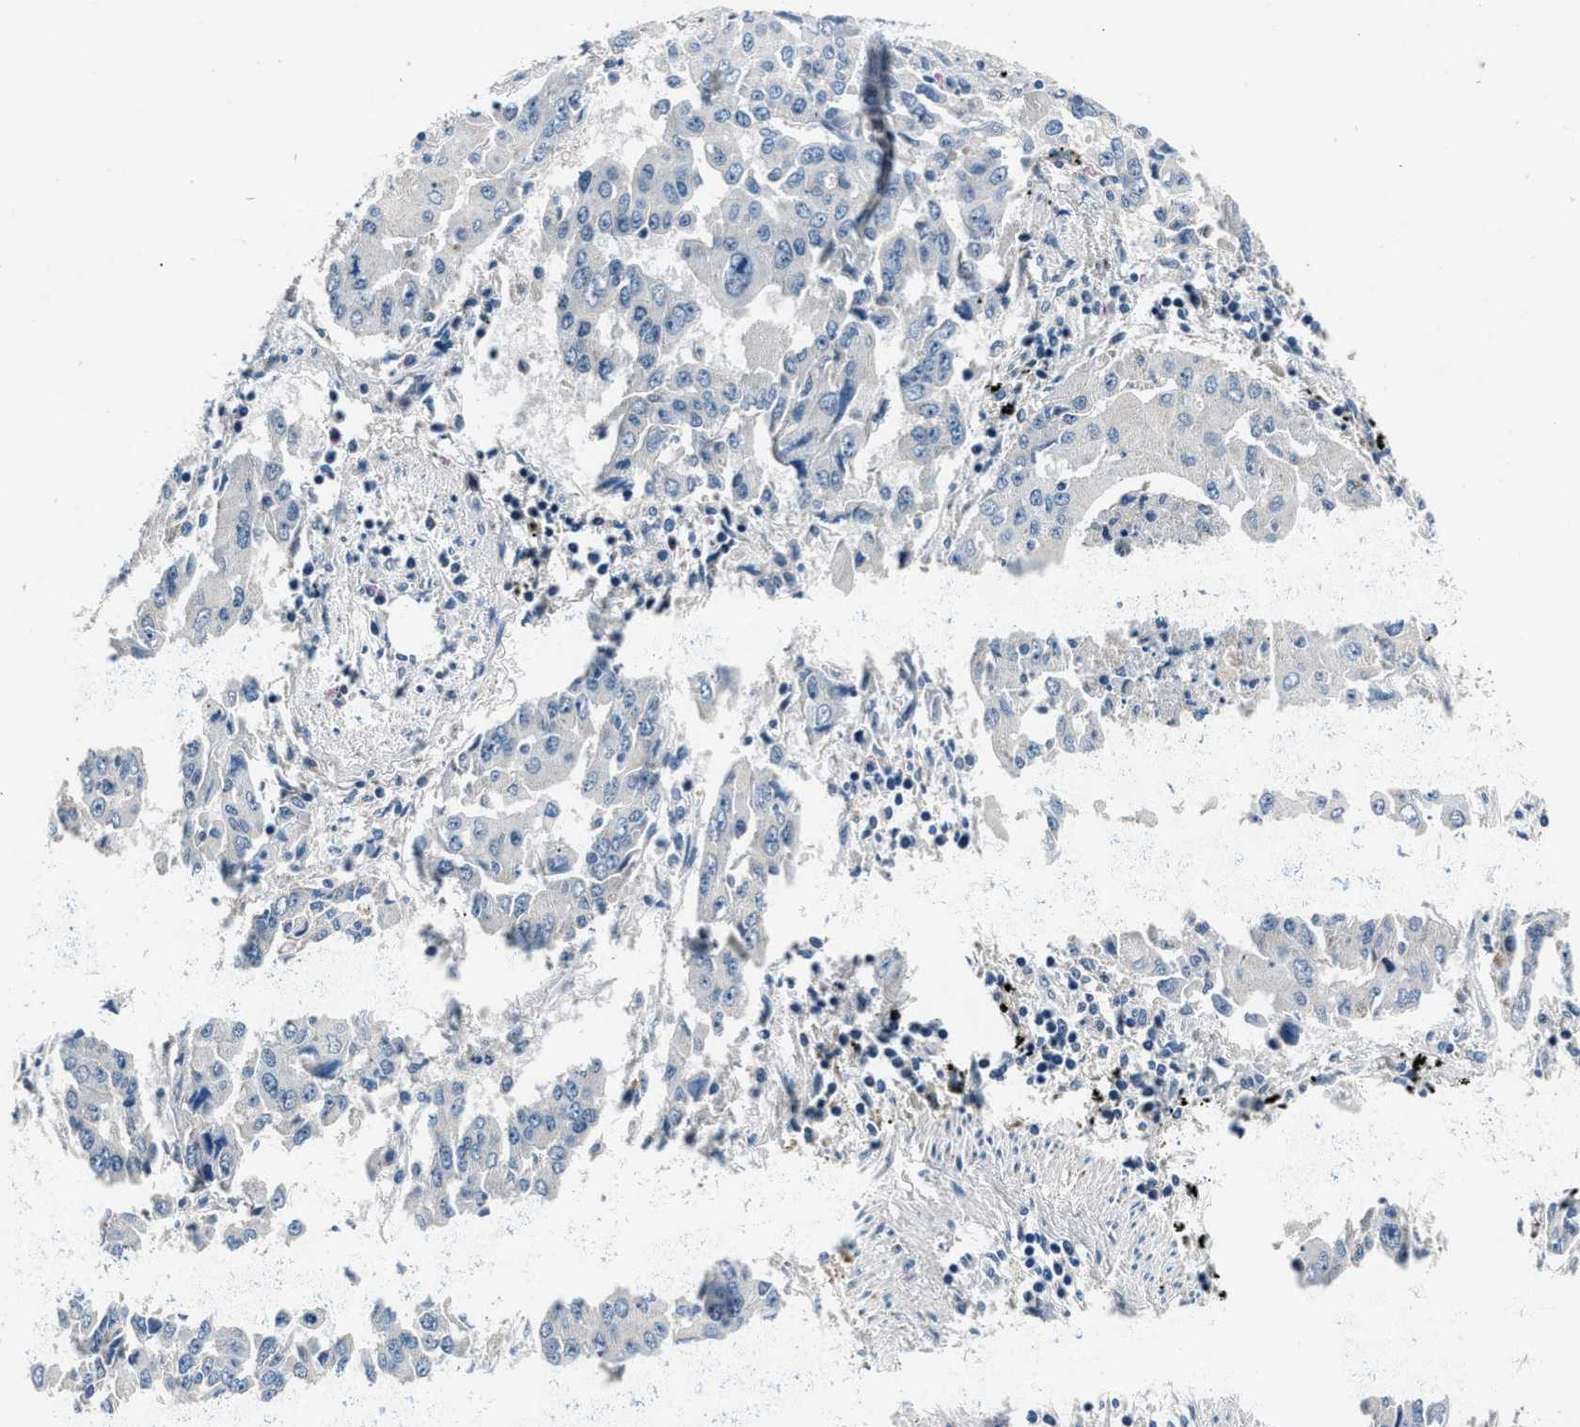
{"staining": {"intensity": "negative", "quantity": "none", "location": "none"}, "tissue": "lung cancer", "cell_type": "Tumor cells", "image_type": "cancer", "snomed": [{"axis": "morphology", "description": "Adenocarcinoma, NOS"}, {"axis": "topography", "description": "Lung"}], "caption": "Lung cancer (adenocarcinoma) was stained to show a protein in brown. There is no significant staining in tumor cells. (Immunohistochemistry (ihc), brightfield microscopy, high magnification).", "gene": "DENND6B", "patient": {"sex": "female", "age": 65}}